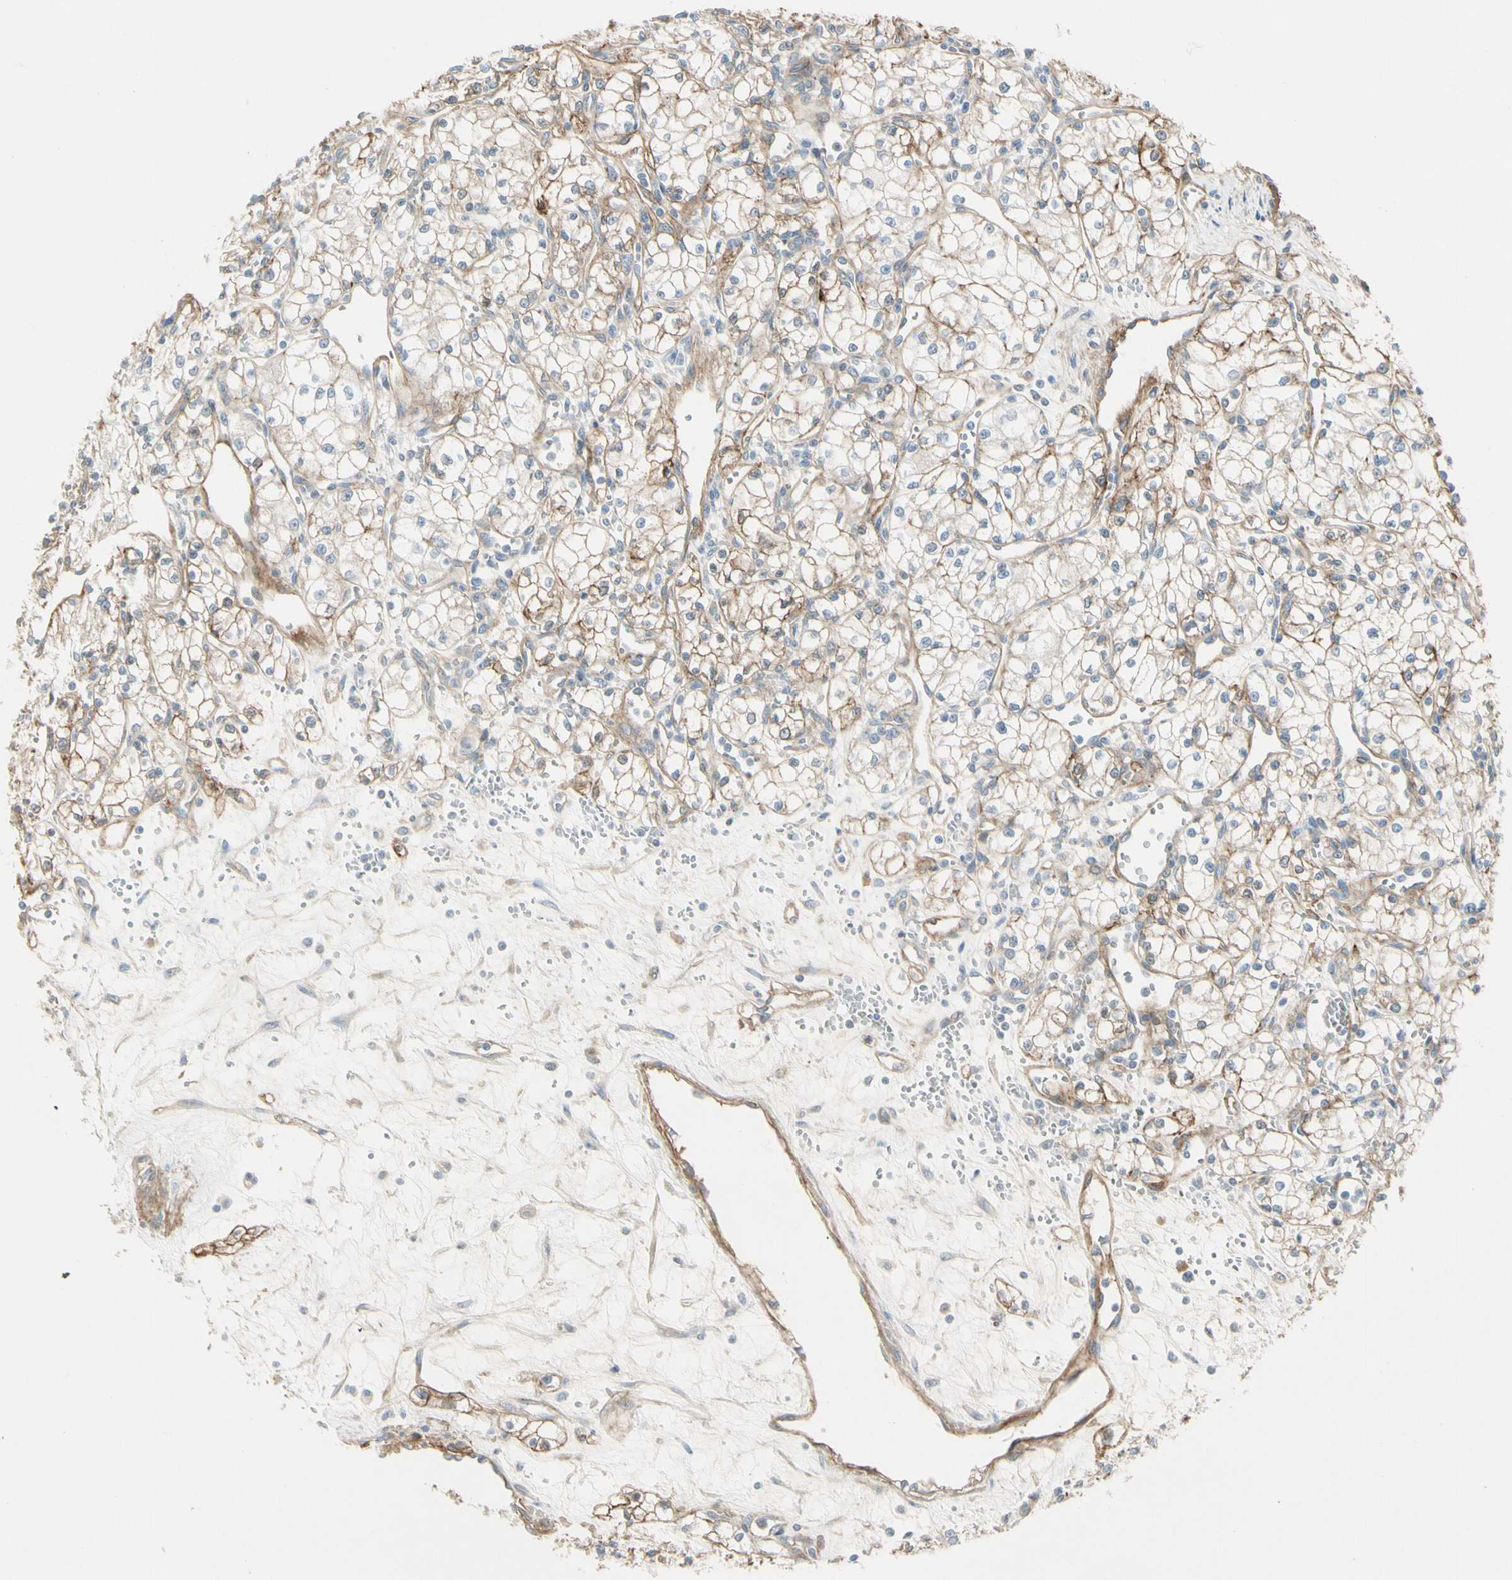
{"staining": {"intensity": "moderate", "quantity": ">75%", "location": "cytoplasmic/membranous"}, "tissue": "renal cancer", "cell_type": "Tumor cells", "image_type": "cancer", "snomed": [{"axis": "morphology", "description": "Normal tissue, NOS"}, {"axis": "morphology", "description": "Adenocarcinoma, NOS"}, {"axis": "topography", "description": "Kidney"}], "caption": "Renal cancer stained for a protein reveals moderate cytoplasmic/membranous positivity in tumor cells.", "gene": "ITGA3", "patient": {"sex": "male", "age": 59}}